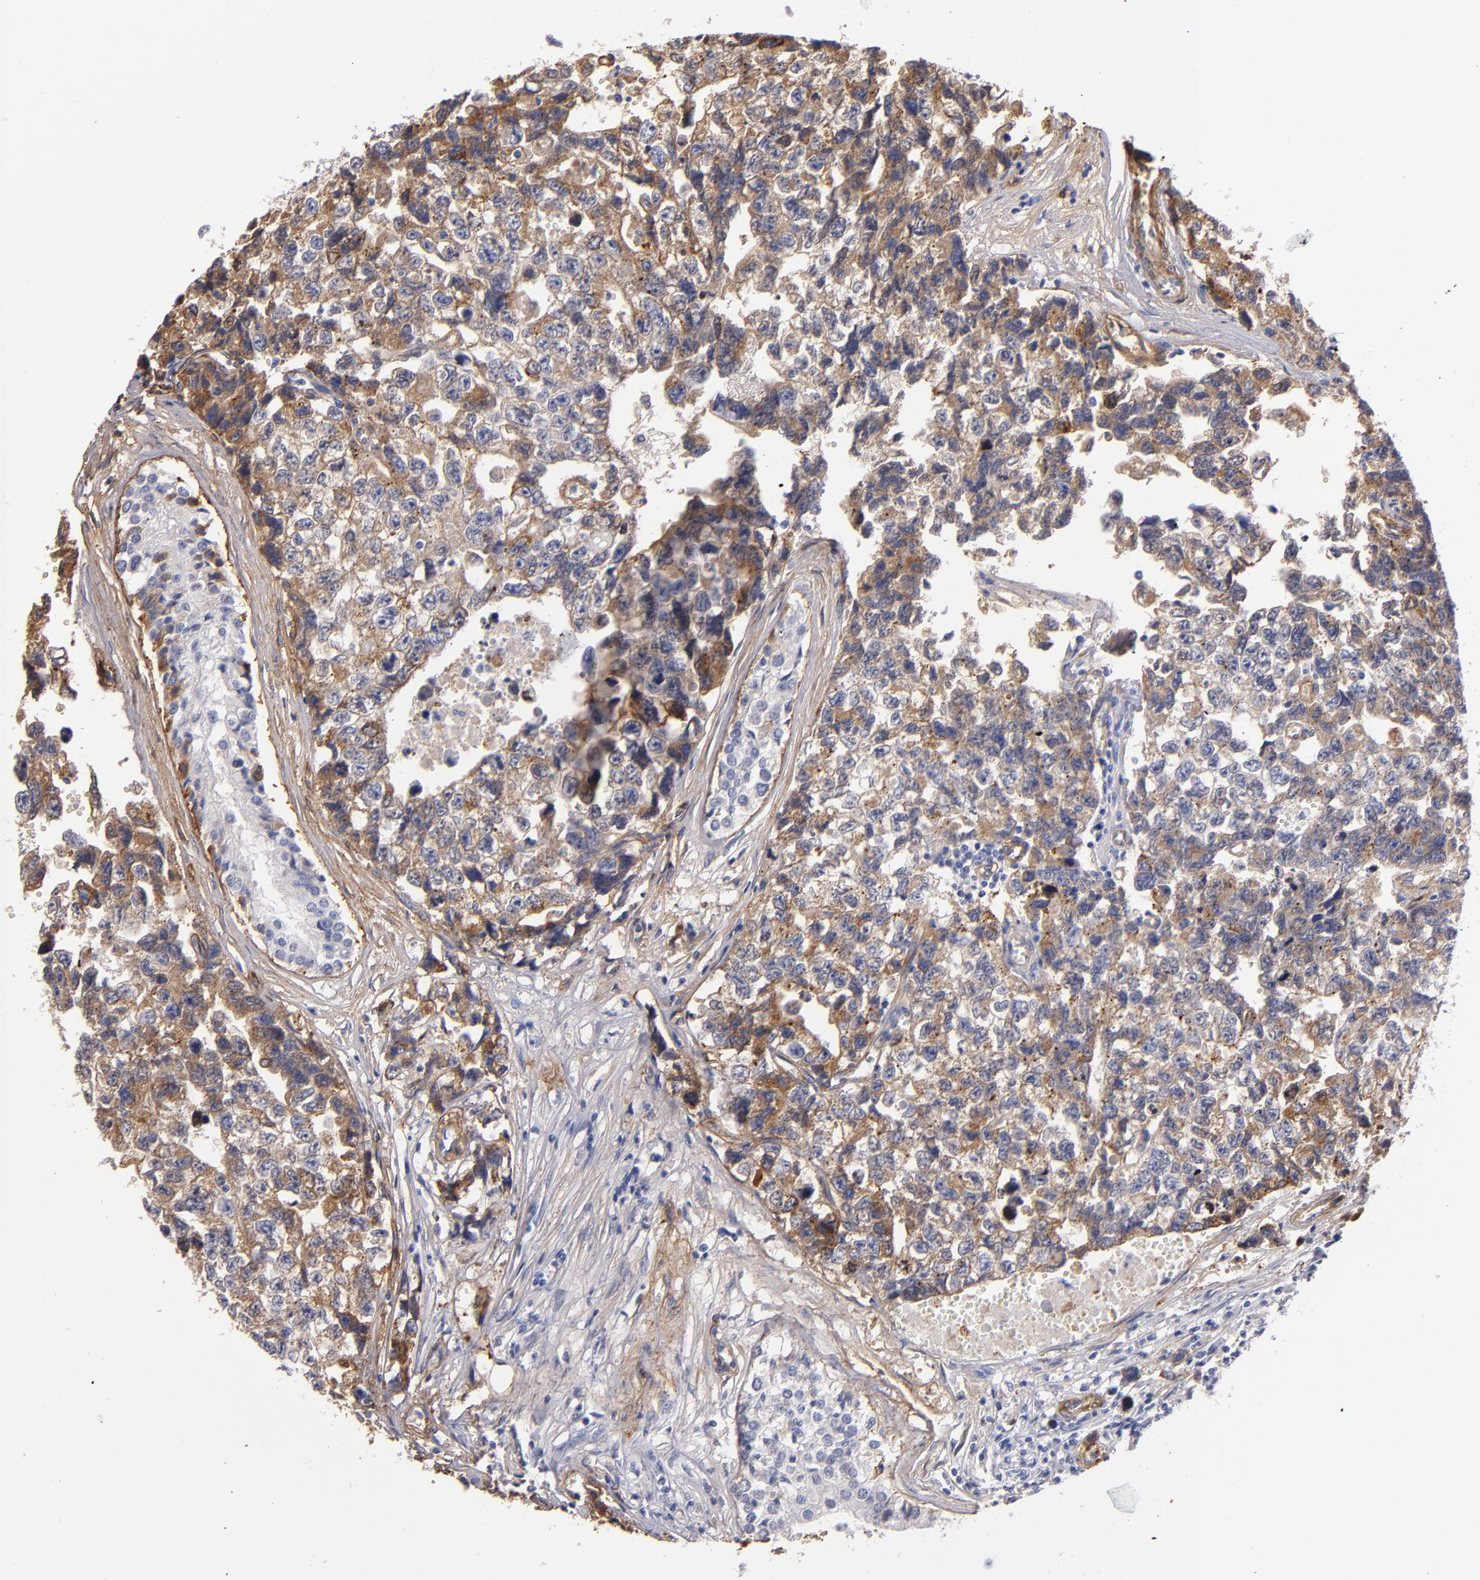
{"staining": {"intensity": "moderate", "quantity": ">75%", "location": "cytoplasmic/membranous"}, "tissue": "testis cancer", "cell_type": "Tumor cells", "image_type": "cancer", "snomed": [{"axis": "morphology", "description": "Carcinoma, Embryonal, NOS"}, {"axis": "topography", "description": "Testis"}], "caption": "Tumor cells show medium levels of moderate cytoplasmic/membranous positivity in about >75% of cells in human testis embryonal carcinoma.", "gene": "LAMC1", "patient": {"sex": "male", "age": 31}}